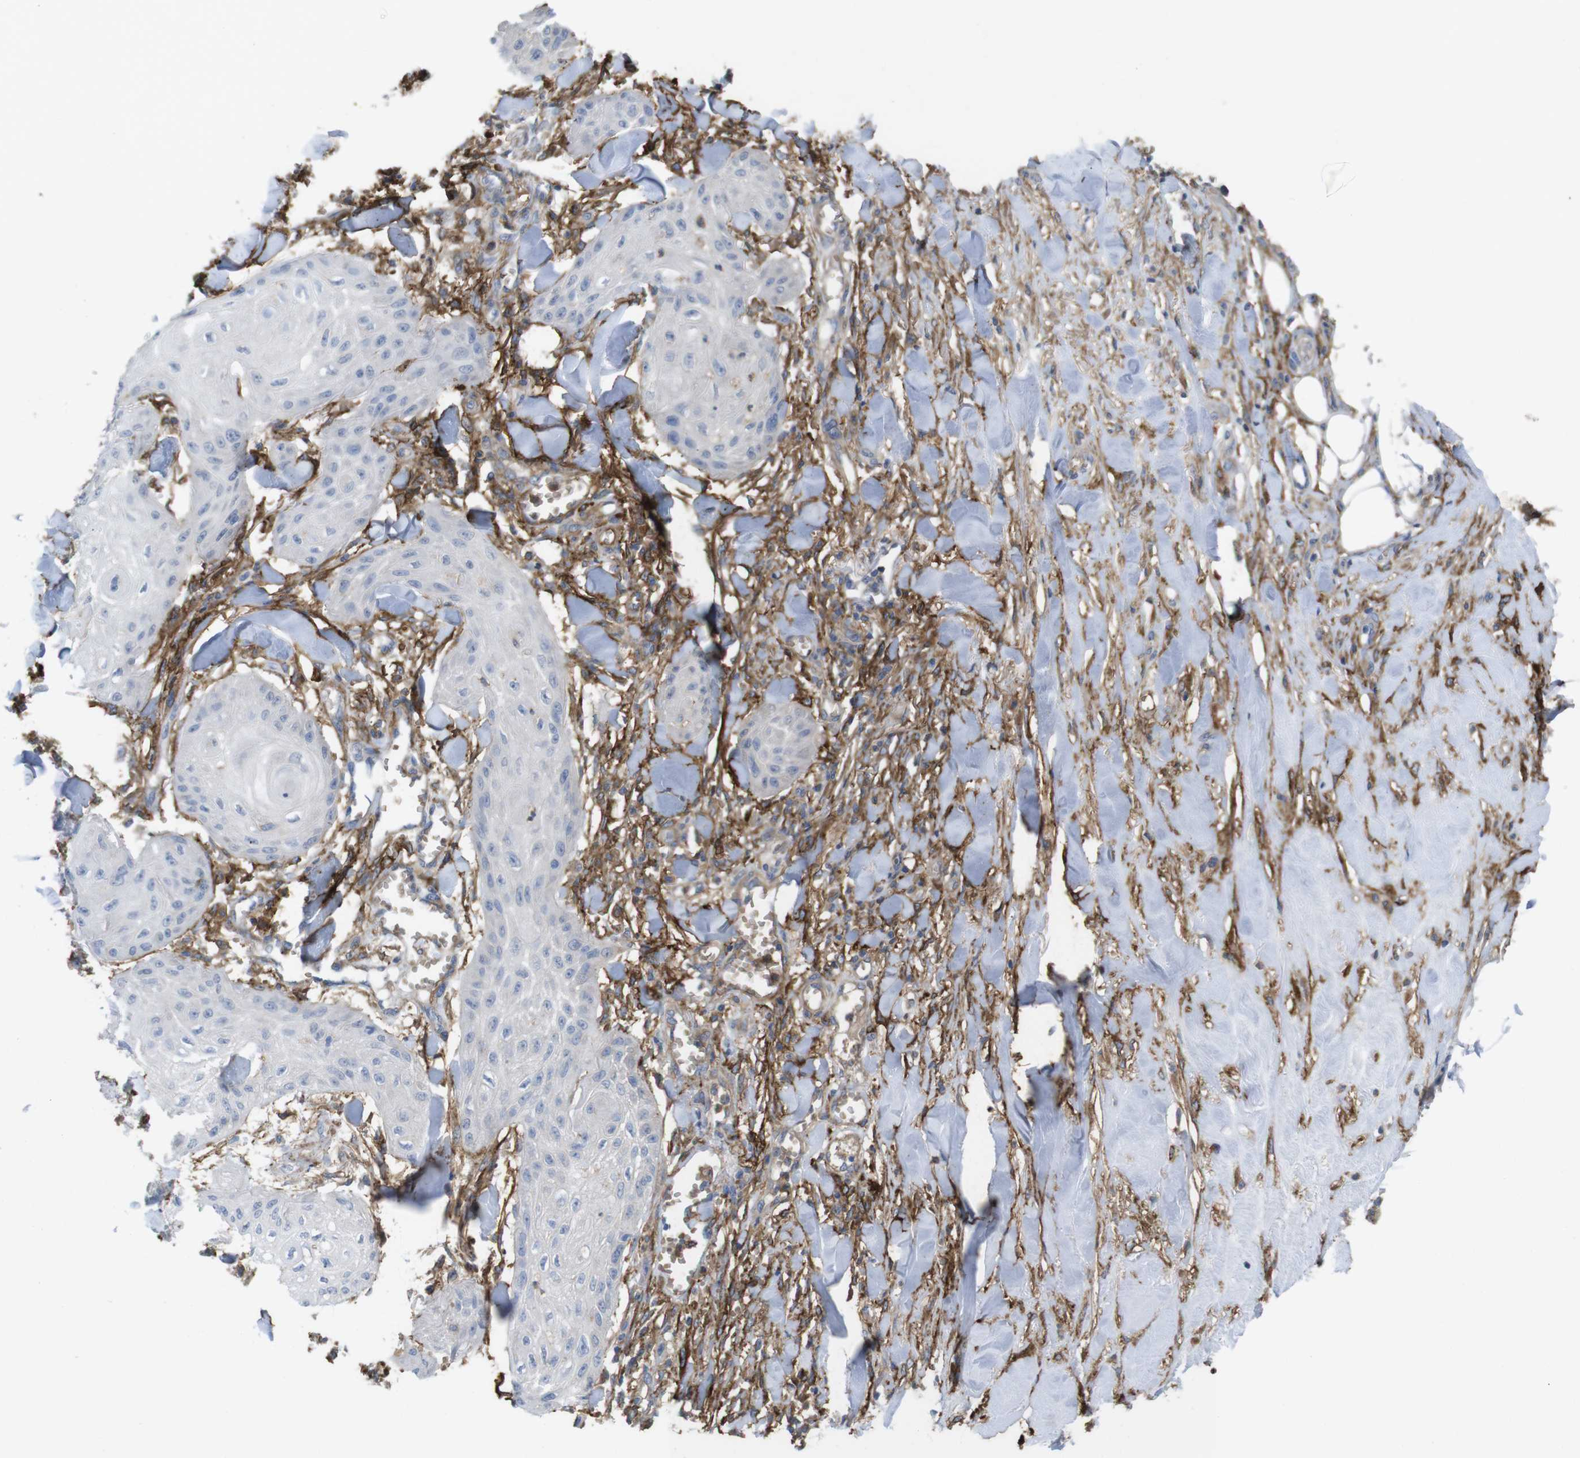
{"staining": {"intensity": "negative", "quantity": "none", "location": "none"}, "tissue": "skin cancer", "cell_type": "Tumor cells", "image_type": "cancer", "snomed": [{"axis": "morphology", "description": "Squamous cell carcinoma, NOS"}, {"axis": "topography", "description": "Skin"}], "caption": "DAB (3,3'-diaminobenzidine) immunohistochemical staining of human skin cancer displays no significant expression in tumor cells.", "gene": "CYBRD1", "patient": {"sex": "male", "age": 74}}